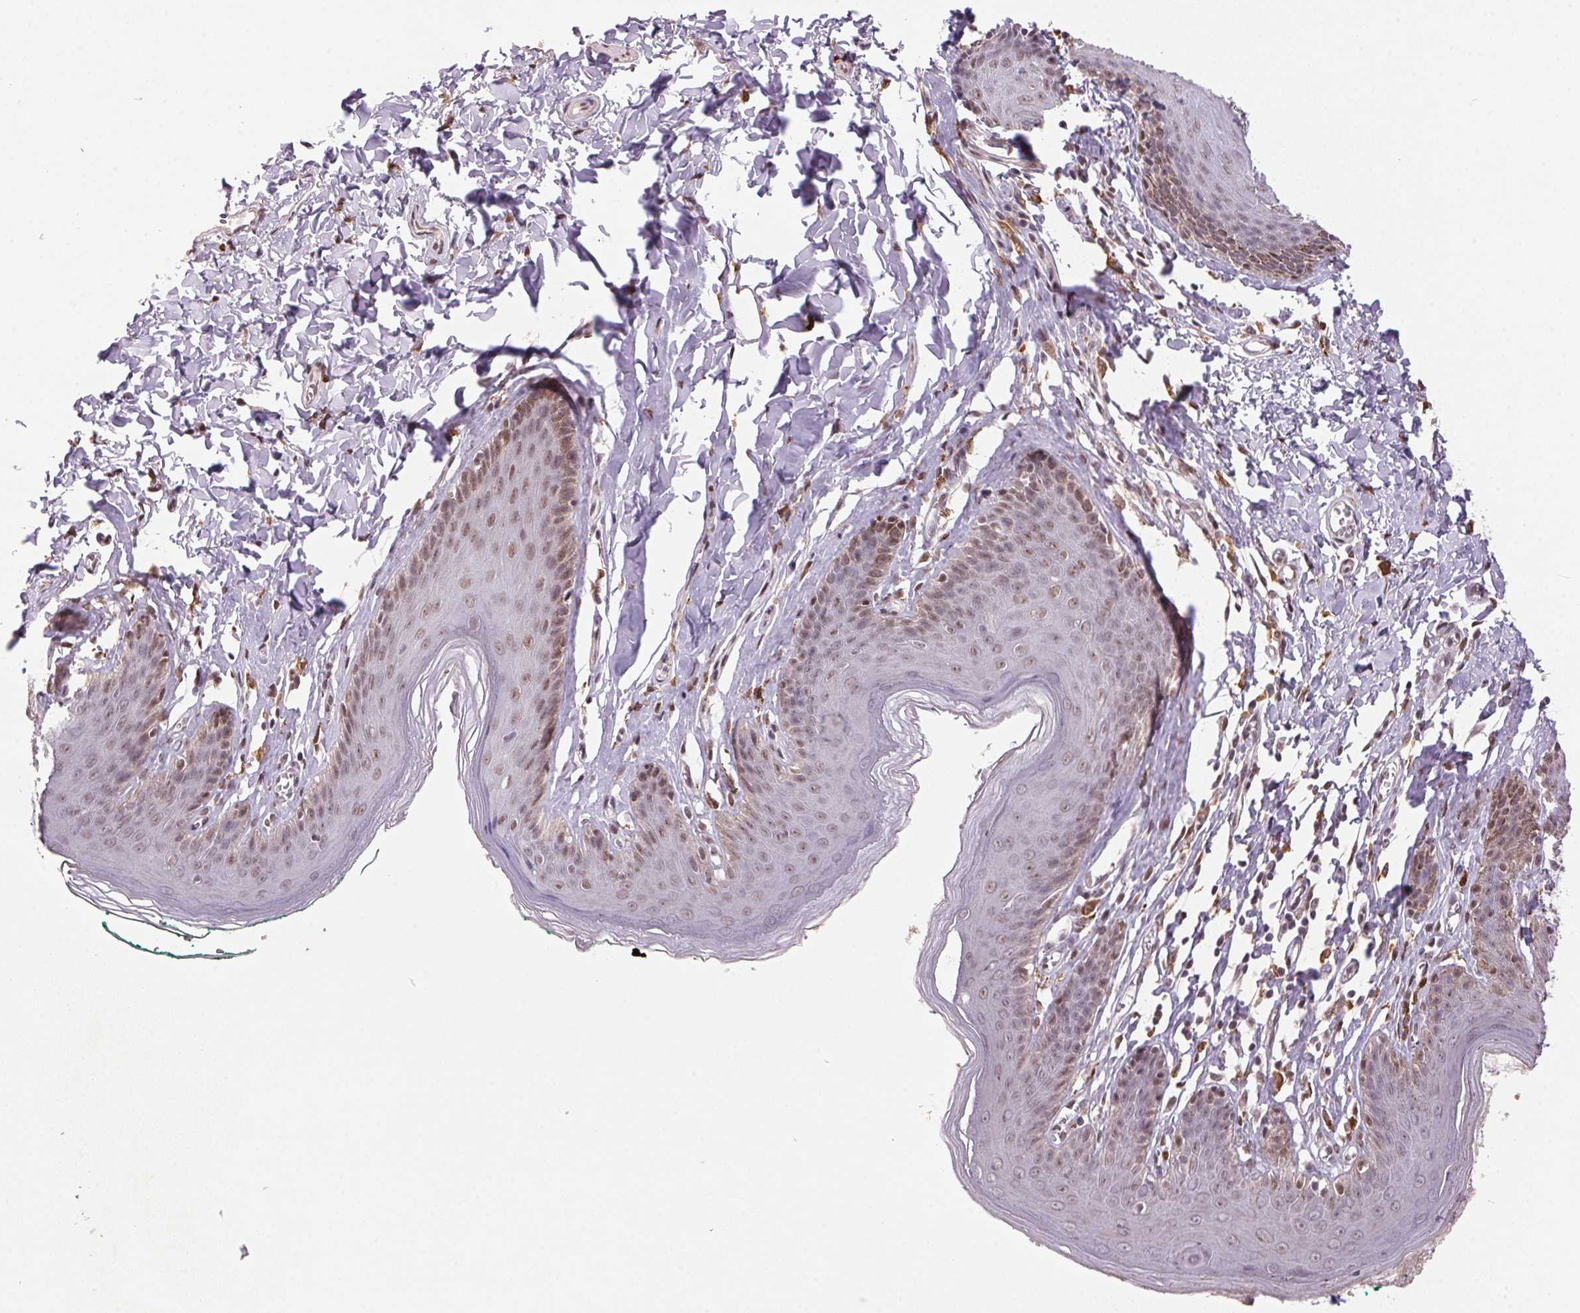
{"staining": {"intensity": "weak", "quantity": "25%-75%", "location": "nuclear"}, "tissue": "skin", "cell_type": "Epidermal cells", "image_type": "normal", "snomed": [{"axis": "morphology", "description": "Normal tissue, NOS"}, {"axis": "topography", "description": "Vulva"}, {"axis": "topography", "description": "Peripheral nerve tissue"}], "caption": "High-magnification brightfield microscopy of benign skin stained with DAB (brown) and counterstained with hematoxylin (blue). epidermal cells exhibit weak nuclear expression is appreciated in approximately25%-75% of cells. (Brightfield microscopy of DAB IHC at high magnification).", "gene": "ZBTB4", "patient": {"sex": "female", "age": 66}}